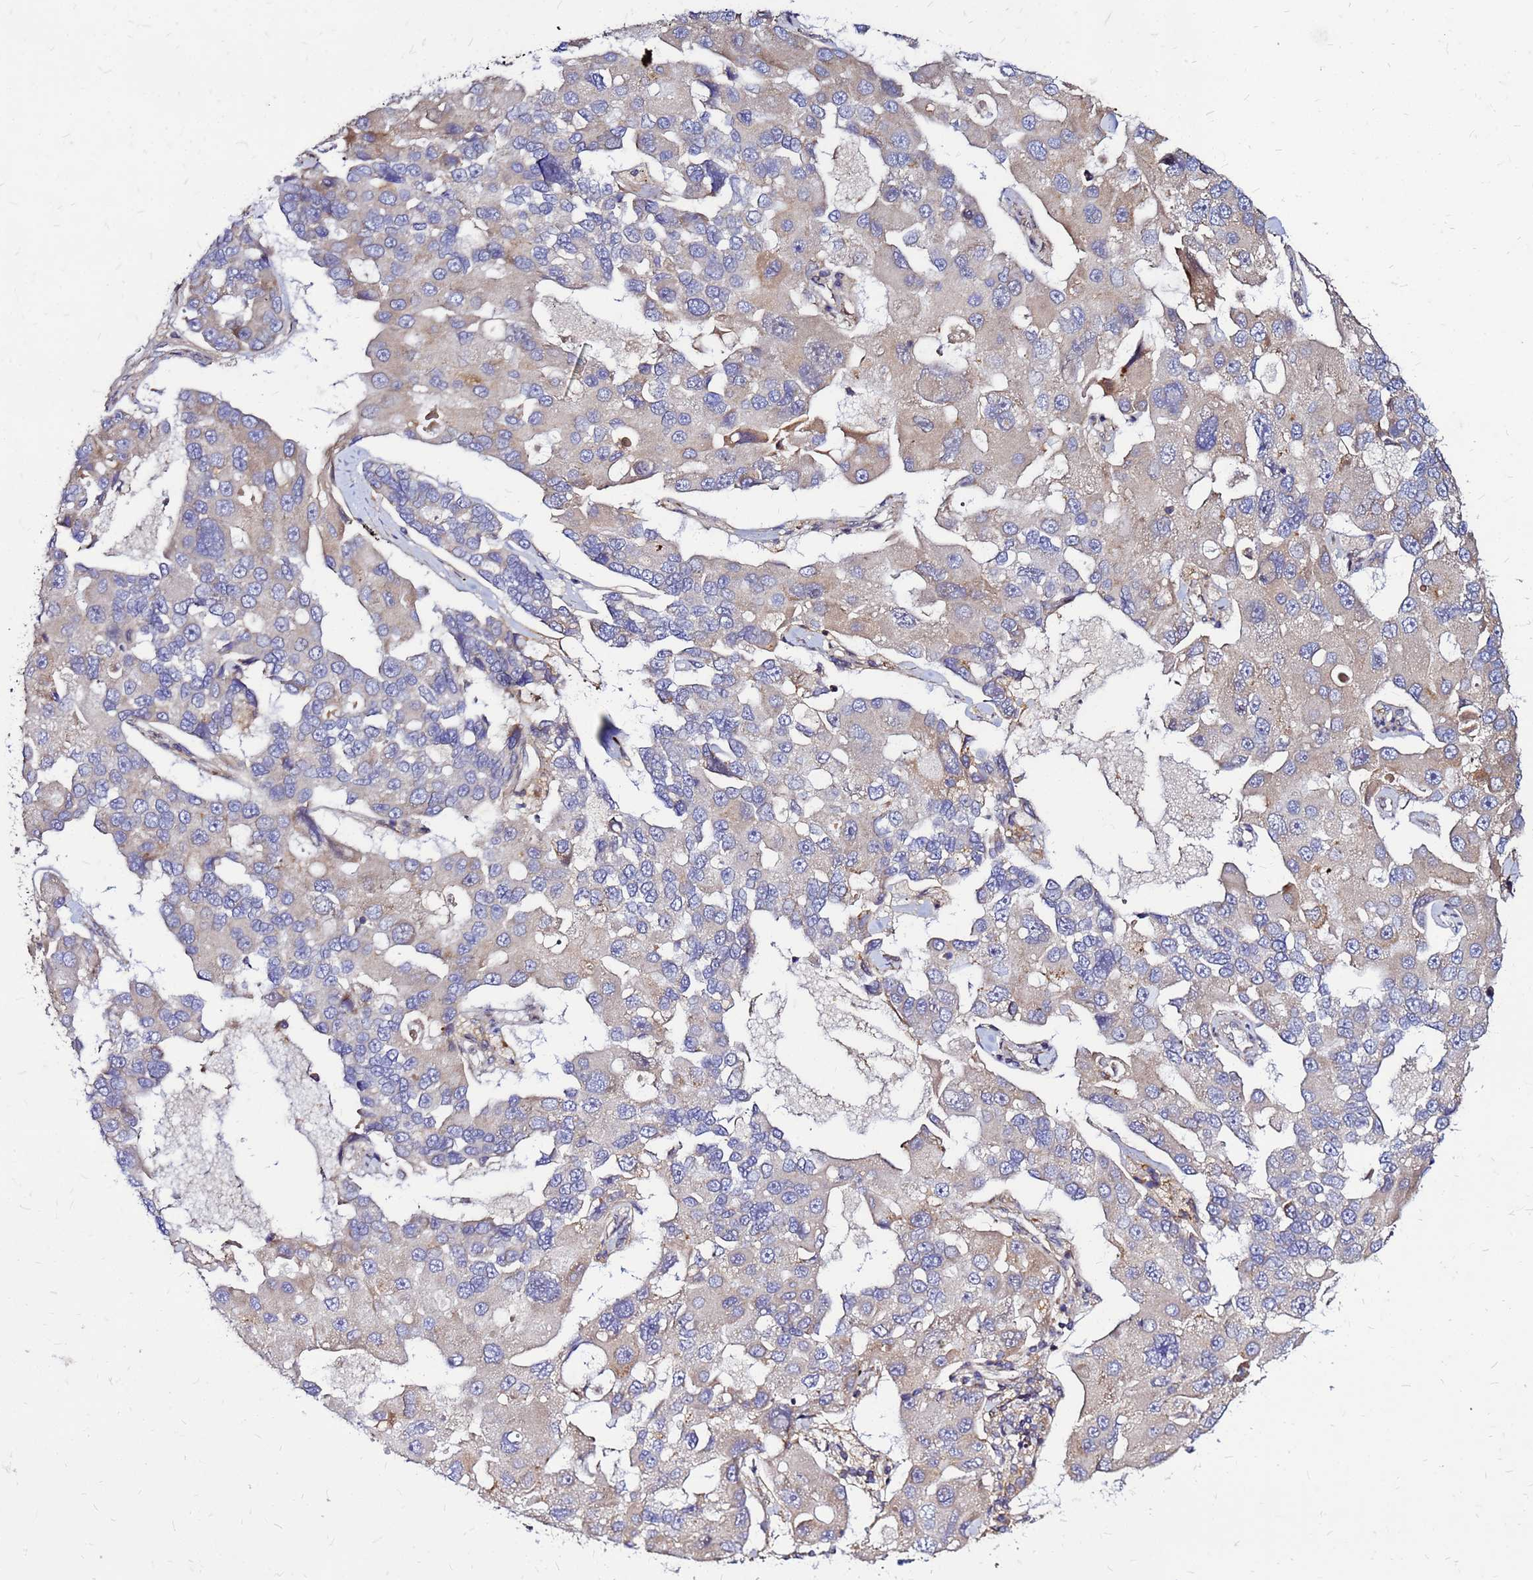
{"staining": {"intensity": "weak", "quantity": "<25%", "location": "cytoplasmic/membranous"}, "tissue": "lung cancer", "cell_type": "Tumor cells", "image_type": "cancer", "snomed": [{"axis": "morphology", "description": "Adenocarcinoma, NOS"}, {"axis": "topography", "description": "Lung"}], "caption": "This histopathology image is of lung adenocarcinoma stained with immunohistochemistry to label a protein in brown with the nuclei are counter-stained blue. There is no staining in tumor cells.", "gene": "CYBC1", "patient": {"sex": "female", "age": 54}}